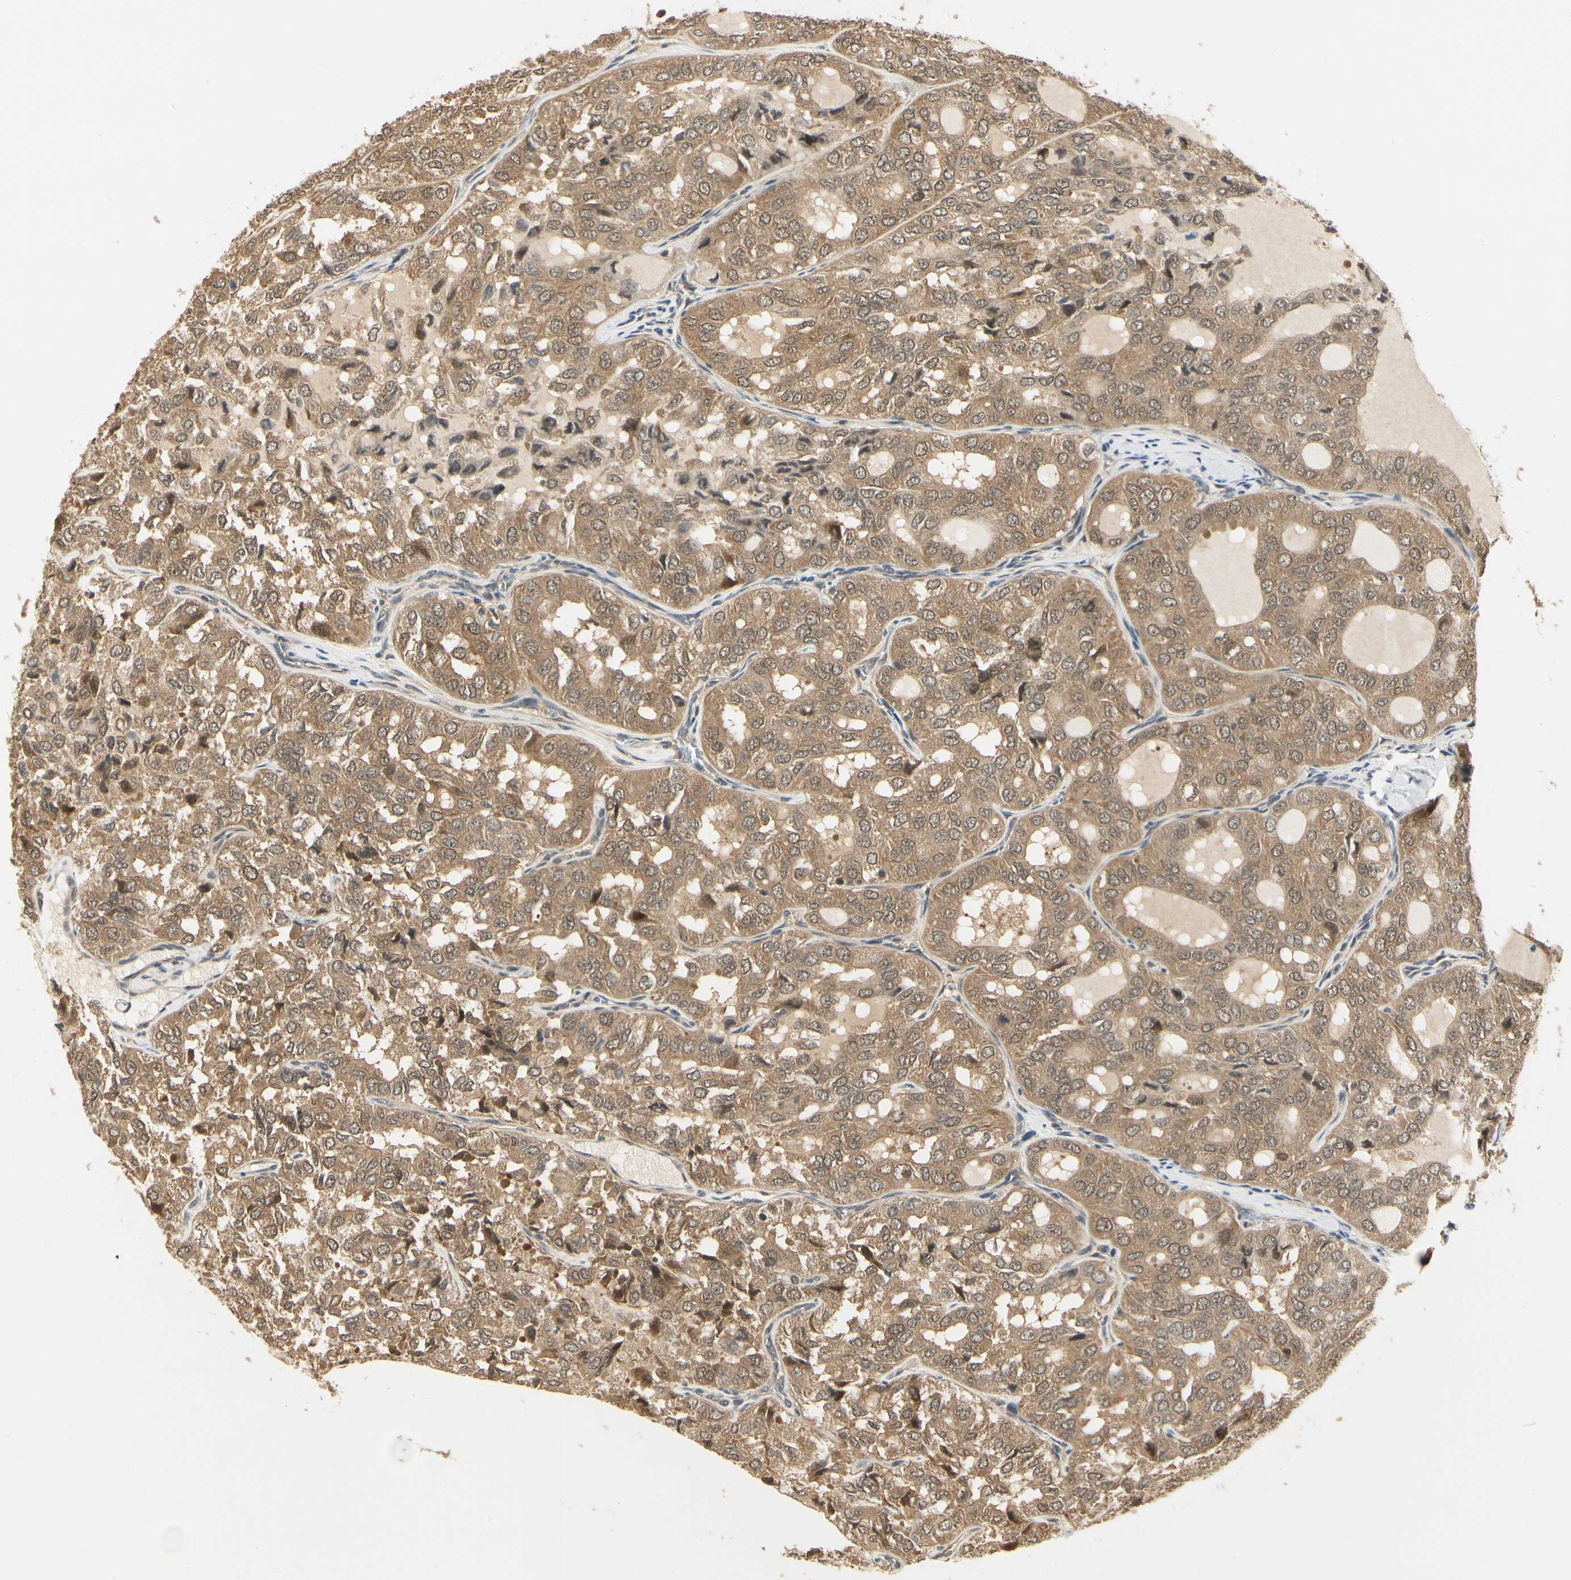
{"staining": {"intensity": "moderate", "quantity": ">75%", "location": "cytoplasmic/membranous,nuclear"}, "tissue": "thyroid cancer", "cell_type": "Tumor cells", "image_type": "cancer", "snomed": [{"axis": "morphology", "description": "Follicular adenoma carcinoma, NOS"}, {"axis": "topography", "description": "Thyroid gland"}], "caption": "Immunohistochemistry (IHC) (DAB) staining of thyroid cancer (follicular adenoma carcinoma) displays moderate cytoplasmic/membranous and nuclear protein positivity in about >75% of tumor cells.", "gene": "UBE2Z", "patient": {"sex": "male", "age": 75}}